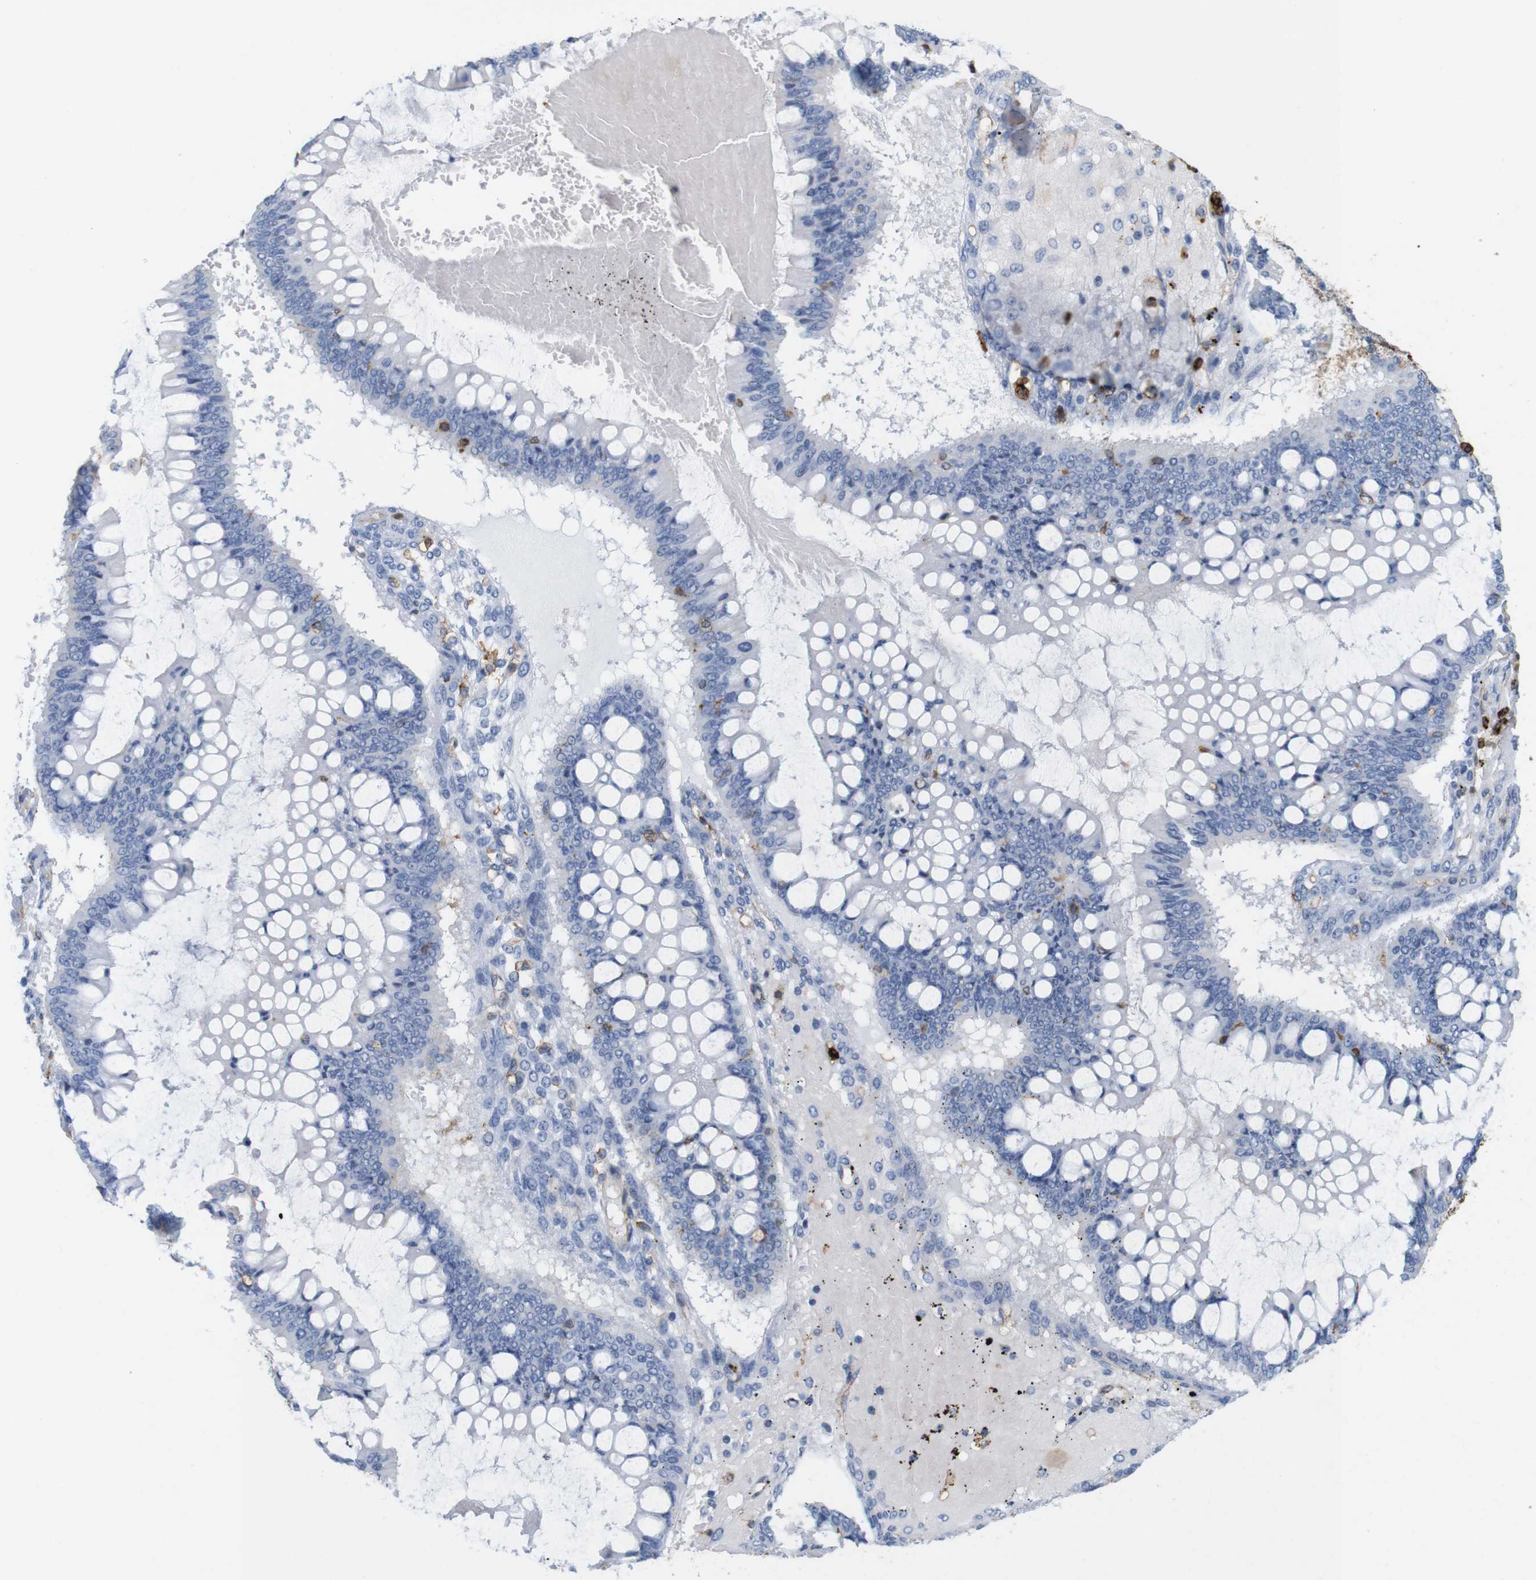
{"staining": {"intensity": "negative", "quantity": "none", "location": "none"}, "tissue": "ovarian cancer", "cell_type": "Tumor cells", "image_type": "cancer", "snomed": [{"axis": "morphology", "description": "Cystadenocarcinoma, mucinous, NOS"}, {"axis": "topography", "description": "Ovary"}], "caption": "Histopathology image shows no significant protein positivity in tumor cells of ovarian cancer.", "gene": "ANXA1", "patient": {"sex": "female", "age": 73}}